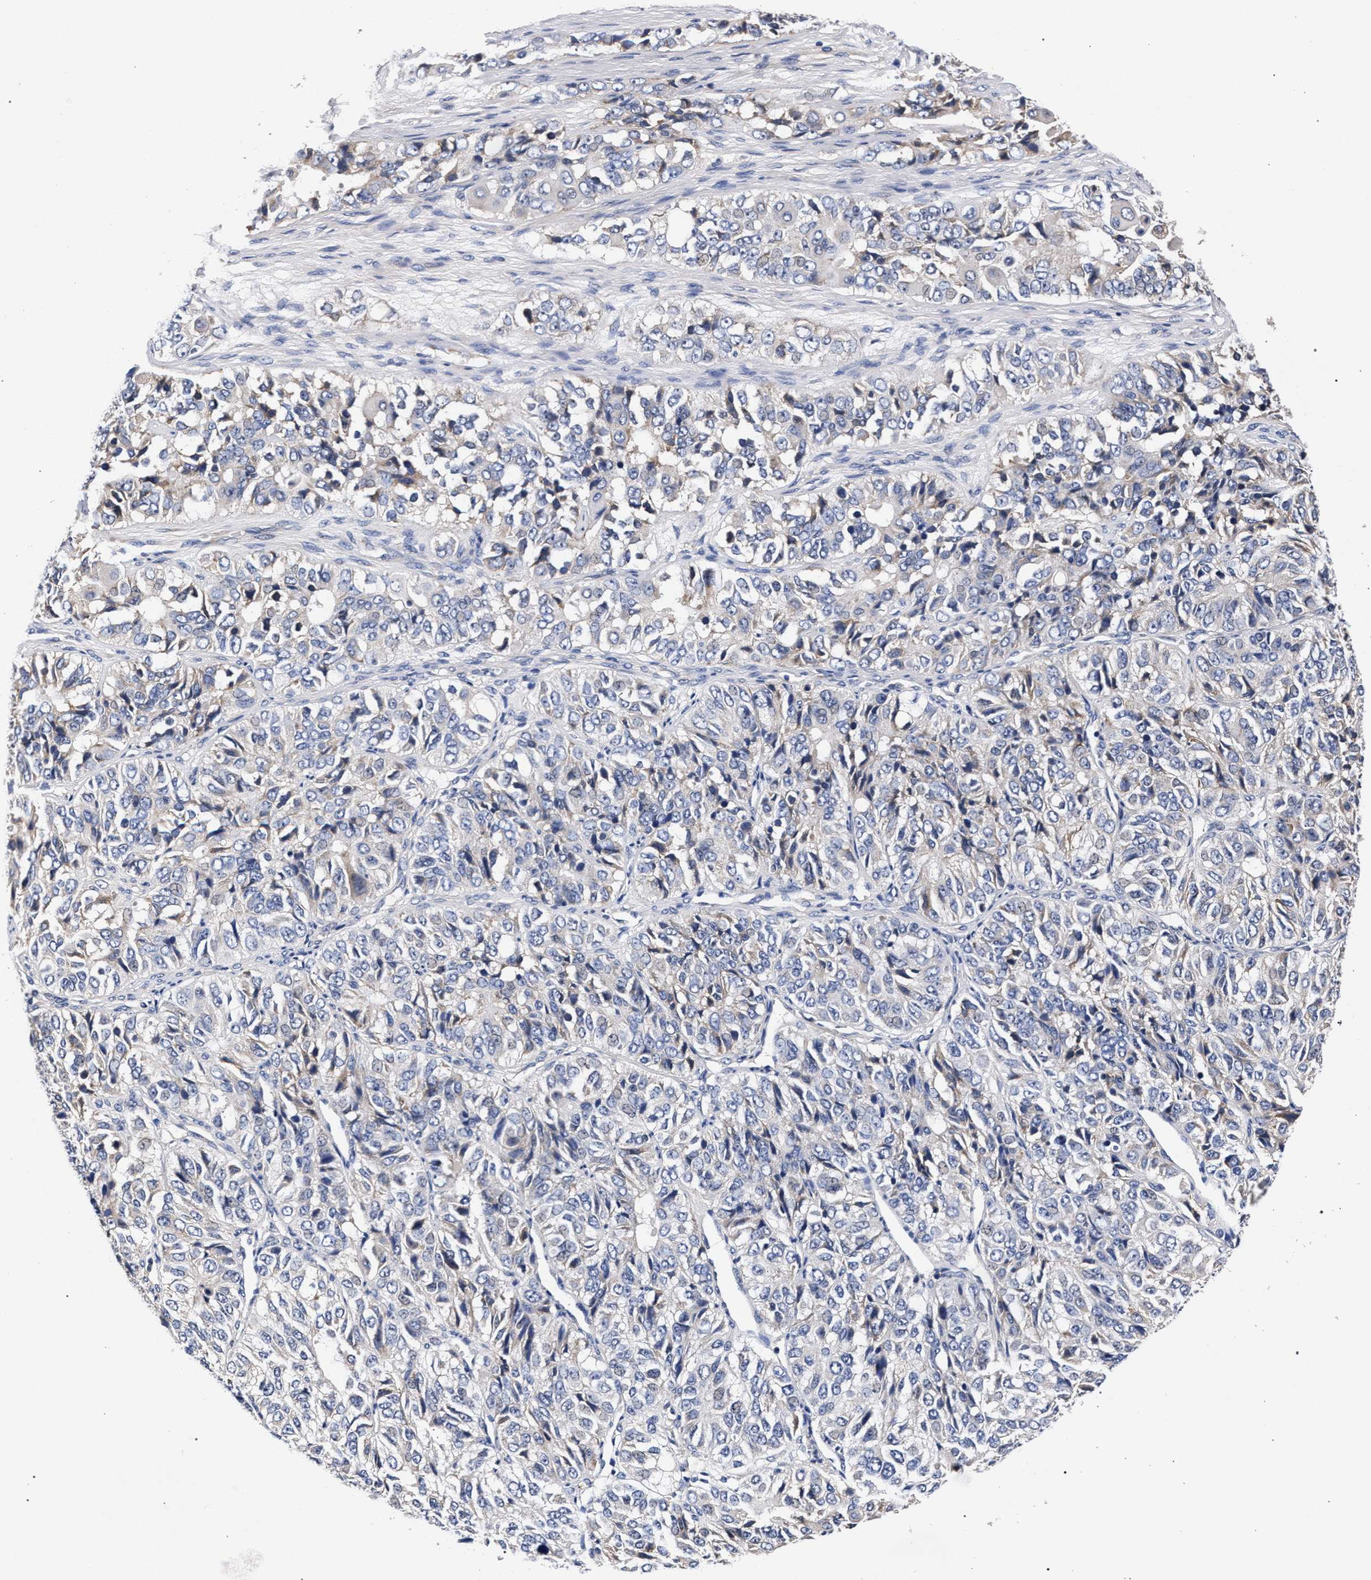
{"staining": {"intensity": "negative", "quantity": "none", "location": "none"}, "tissue": "ovarian cancer", "cell_type": "Tumor cells", "image_type": "cancer", "snomed": [{"axis": "morphology", "description": "Carcinoma, endometroid"}, {"axis": "topography", "description": "Ovary"}], "caption": "Protein analysis of endometroid carcinoma (ovarian) exhibits no significant positivity in tumor cells. (DAB immunohistochemistry, high magnification).", "gene": "CFAP95", "patient": {"sex": "female", "age": 51}}